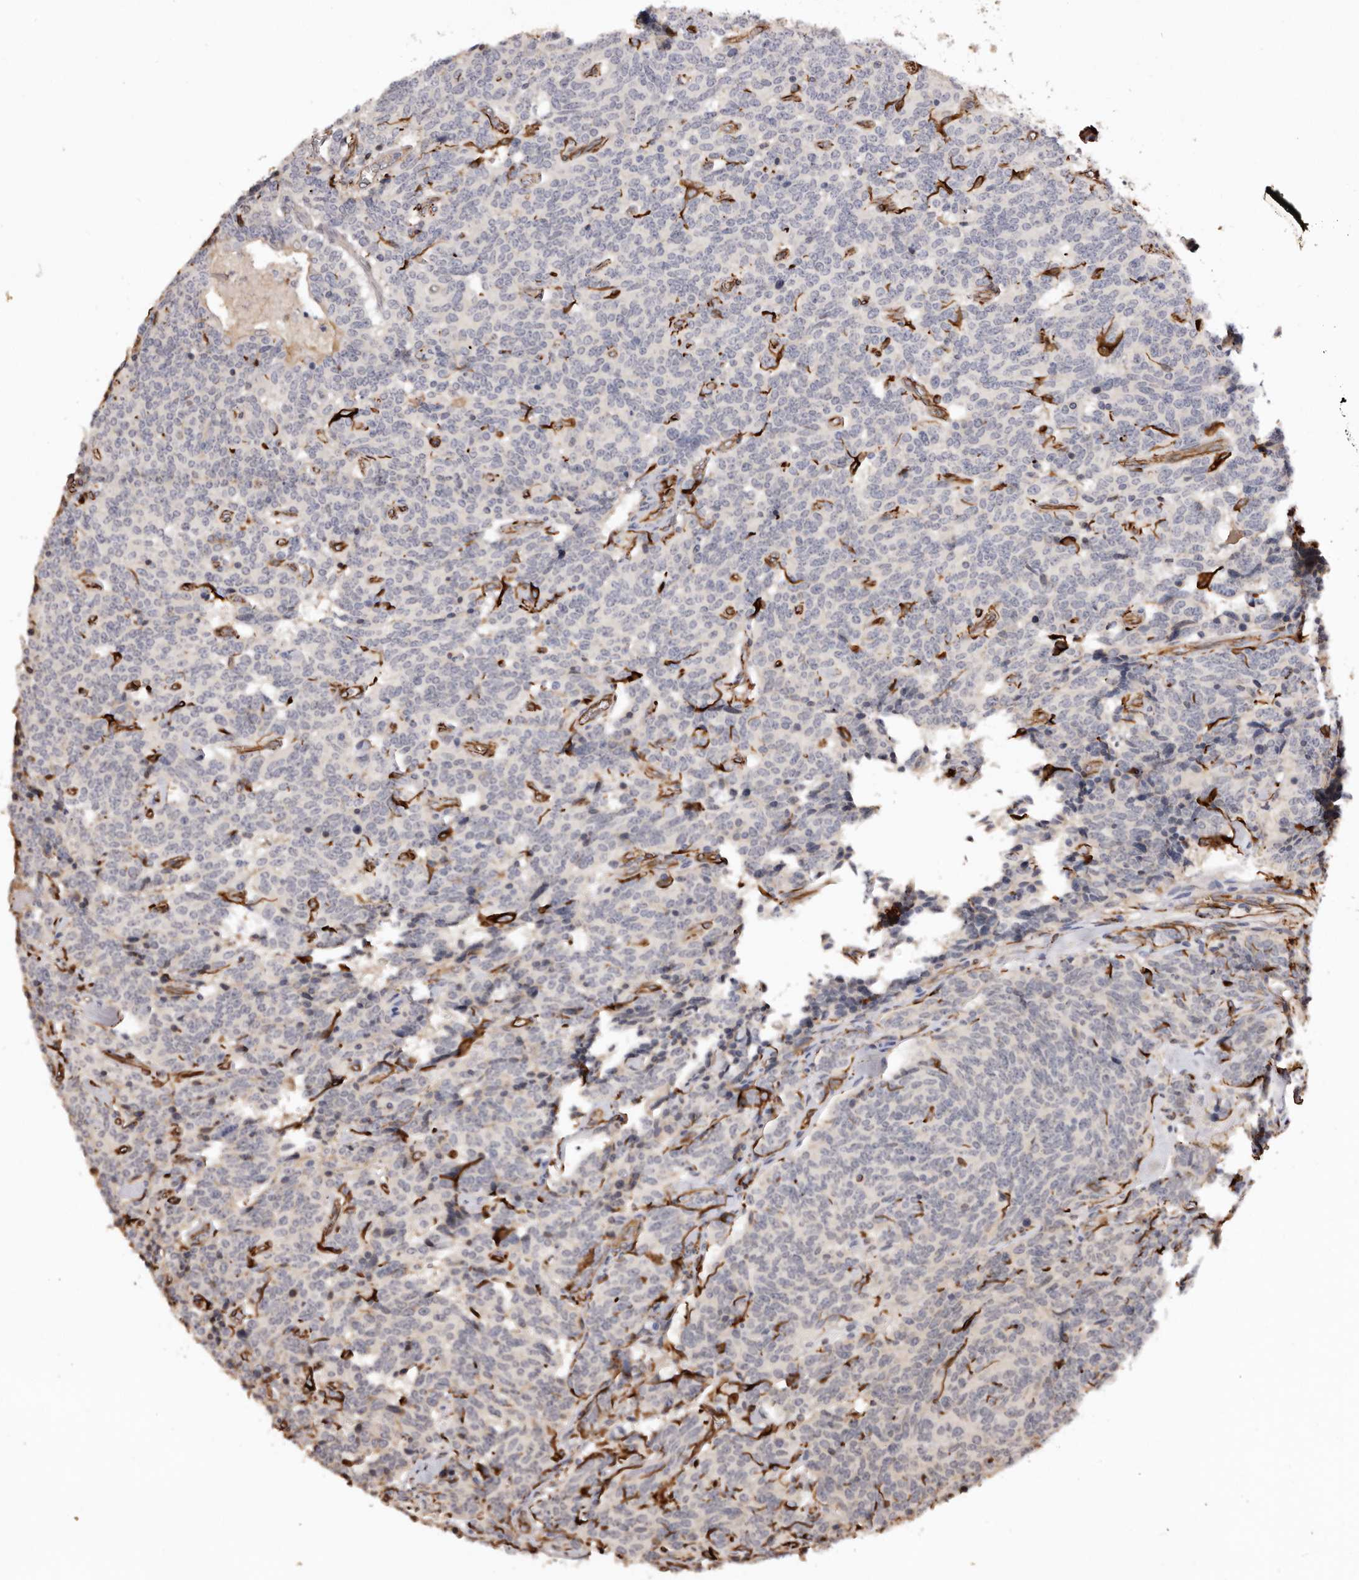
{"staining": {"intensity": "negative", "quantity": "none", "location": "none"}, "tissue": "carcinoid", "cell_type": "Tumor cells", "image_type": "cancer", "snomed": [{"axis": "morphology", "description": "Carcinoid, malignant, NOS"}, {"axis": "topography", "description": "Lung"}], "caption": "Immunohistochemistry of human carcinoid shows no expression in tumor cells. The staining is performed using DAB brown chromogen with nuclei counter-stained in using hematoxylin.", "gene": "ZNF557", "patient": {"sex": "female", "age": 46}}